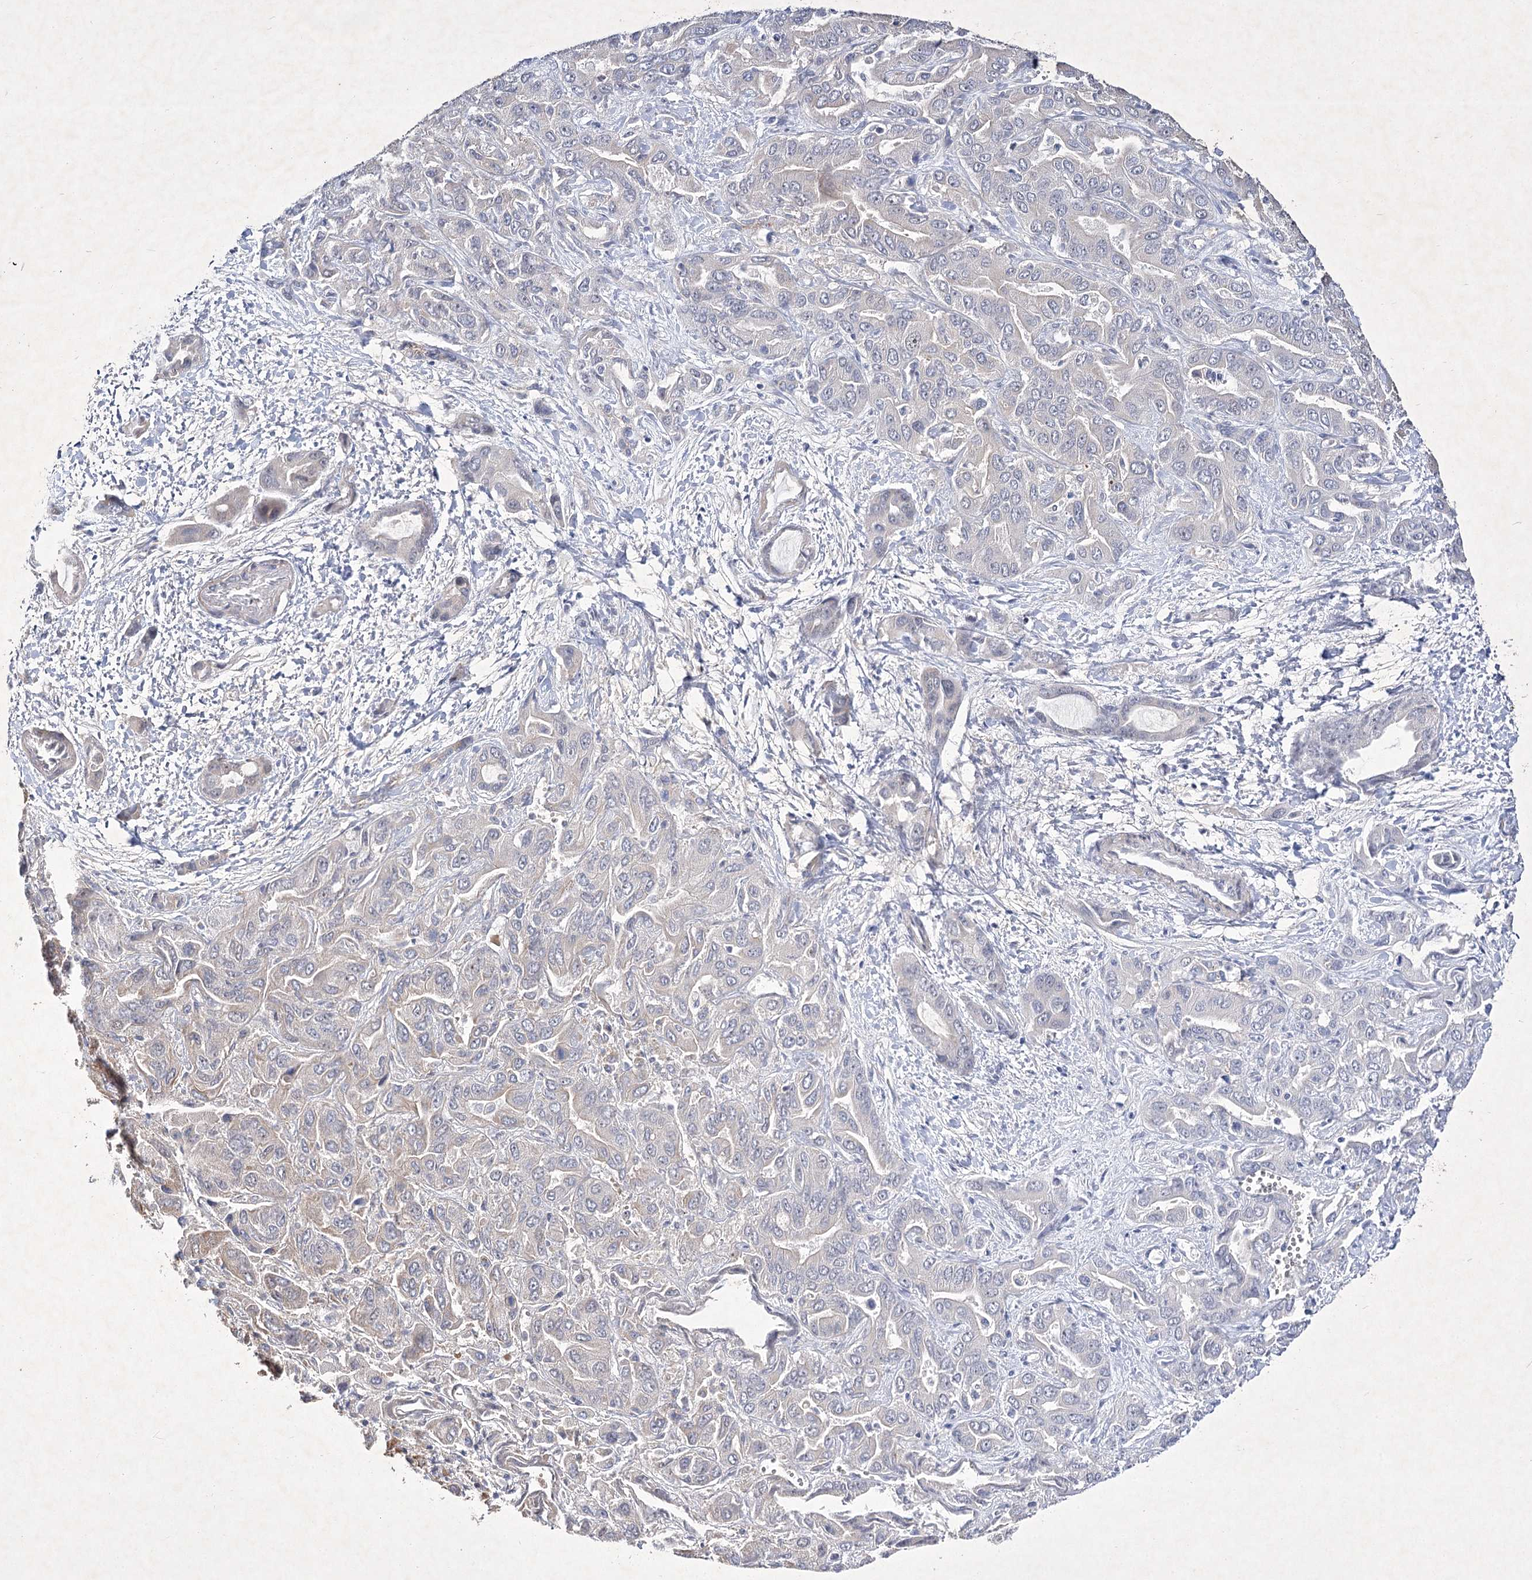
{"staining": {"intensity": "negative", "quantity": "none", "location": "none"}, "tissue": "liver cancer", "cell_type": "Tumor cells", "image_type": "cancer", "snomed": [{"axis": "morphology", "description": "Cholangiocarcinoma"}, {"axis": "topography", "description": "Liver"}], "caption": "Liver cancer (cholangiocarcinoma) was stained to show a protein in brown. There is no significant expression in tumor cells. (DAB (3,3'-diaminobenzidine) immunohistochemistry (IHC), high magnification).", "gene": "SCRN3", "patient": {"sex": "female", "age": 52}}